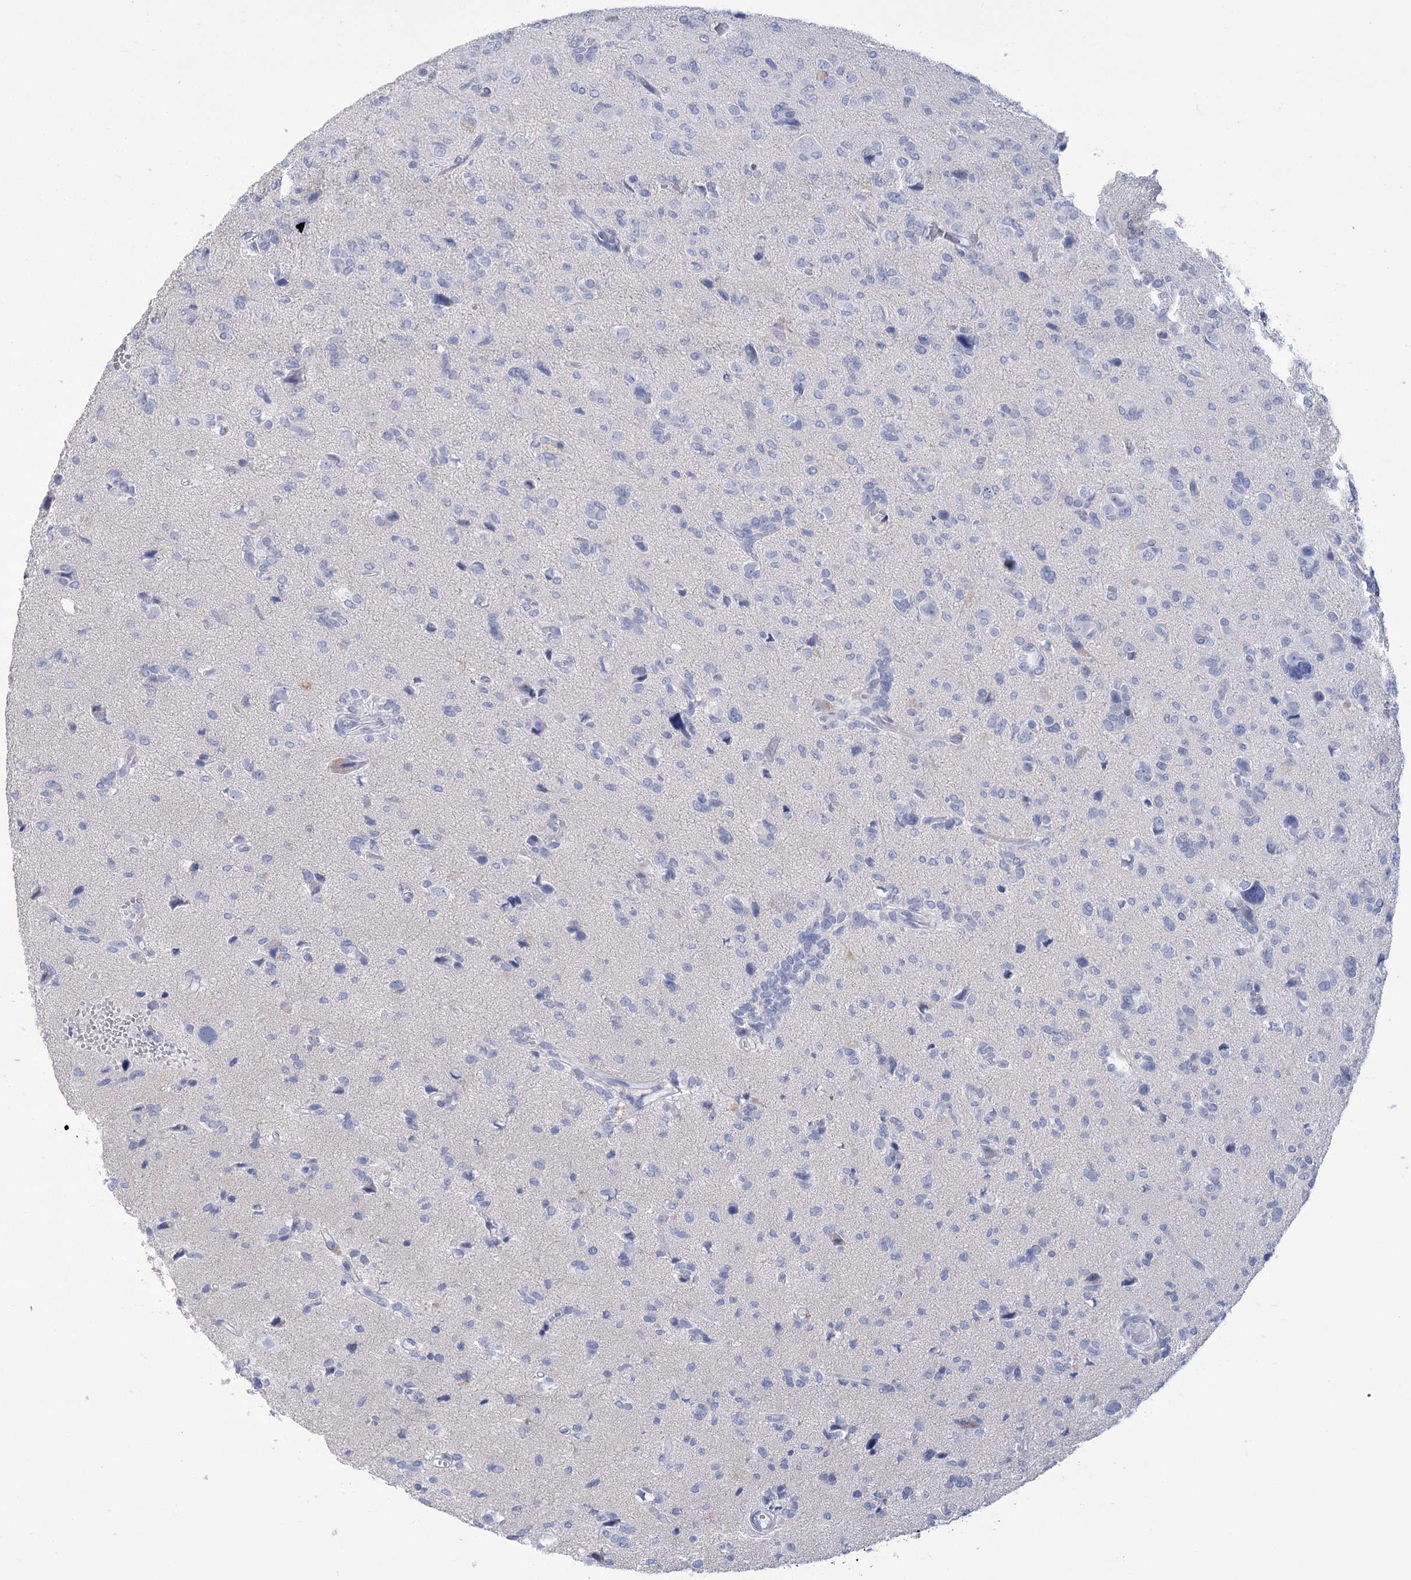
{"staining": {"intensity": "negative", "quantity": "none", "location": "none"}, "tissue": "glioma", "cell_type": "Tumor cells", "image_type": "cancer", "snomed": [{"axis": "morphology", "description": "Glioma, malignant, High grade"}, {"axis": "topography", "description": "Brain"}], "caption": "Immunohistochemical staining of malignant high-grade glioma shows no significant expression in tumor cells. The staining is performed using DAB (3,3'-diaminobenzidine) brown chromogen with nuclei counter-stained in using hematoxylin.", "gene": "PBLD", "patient": {"sex": "female", "age": 59}}